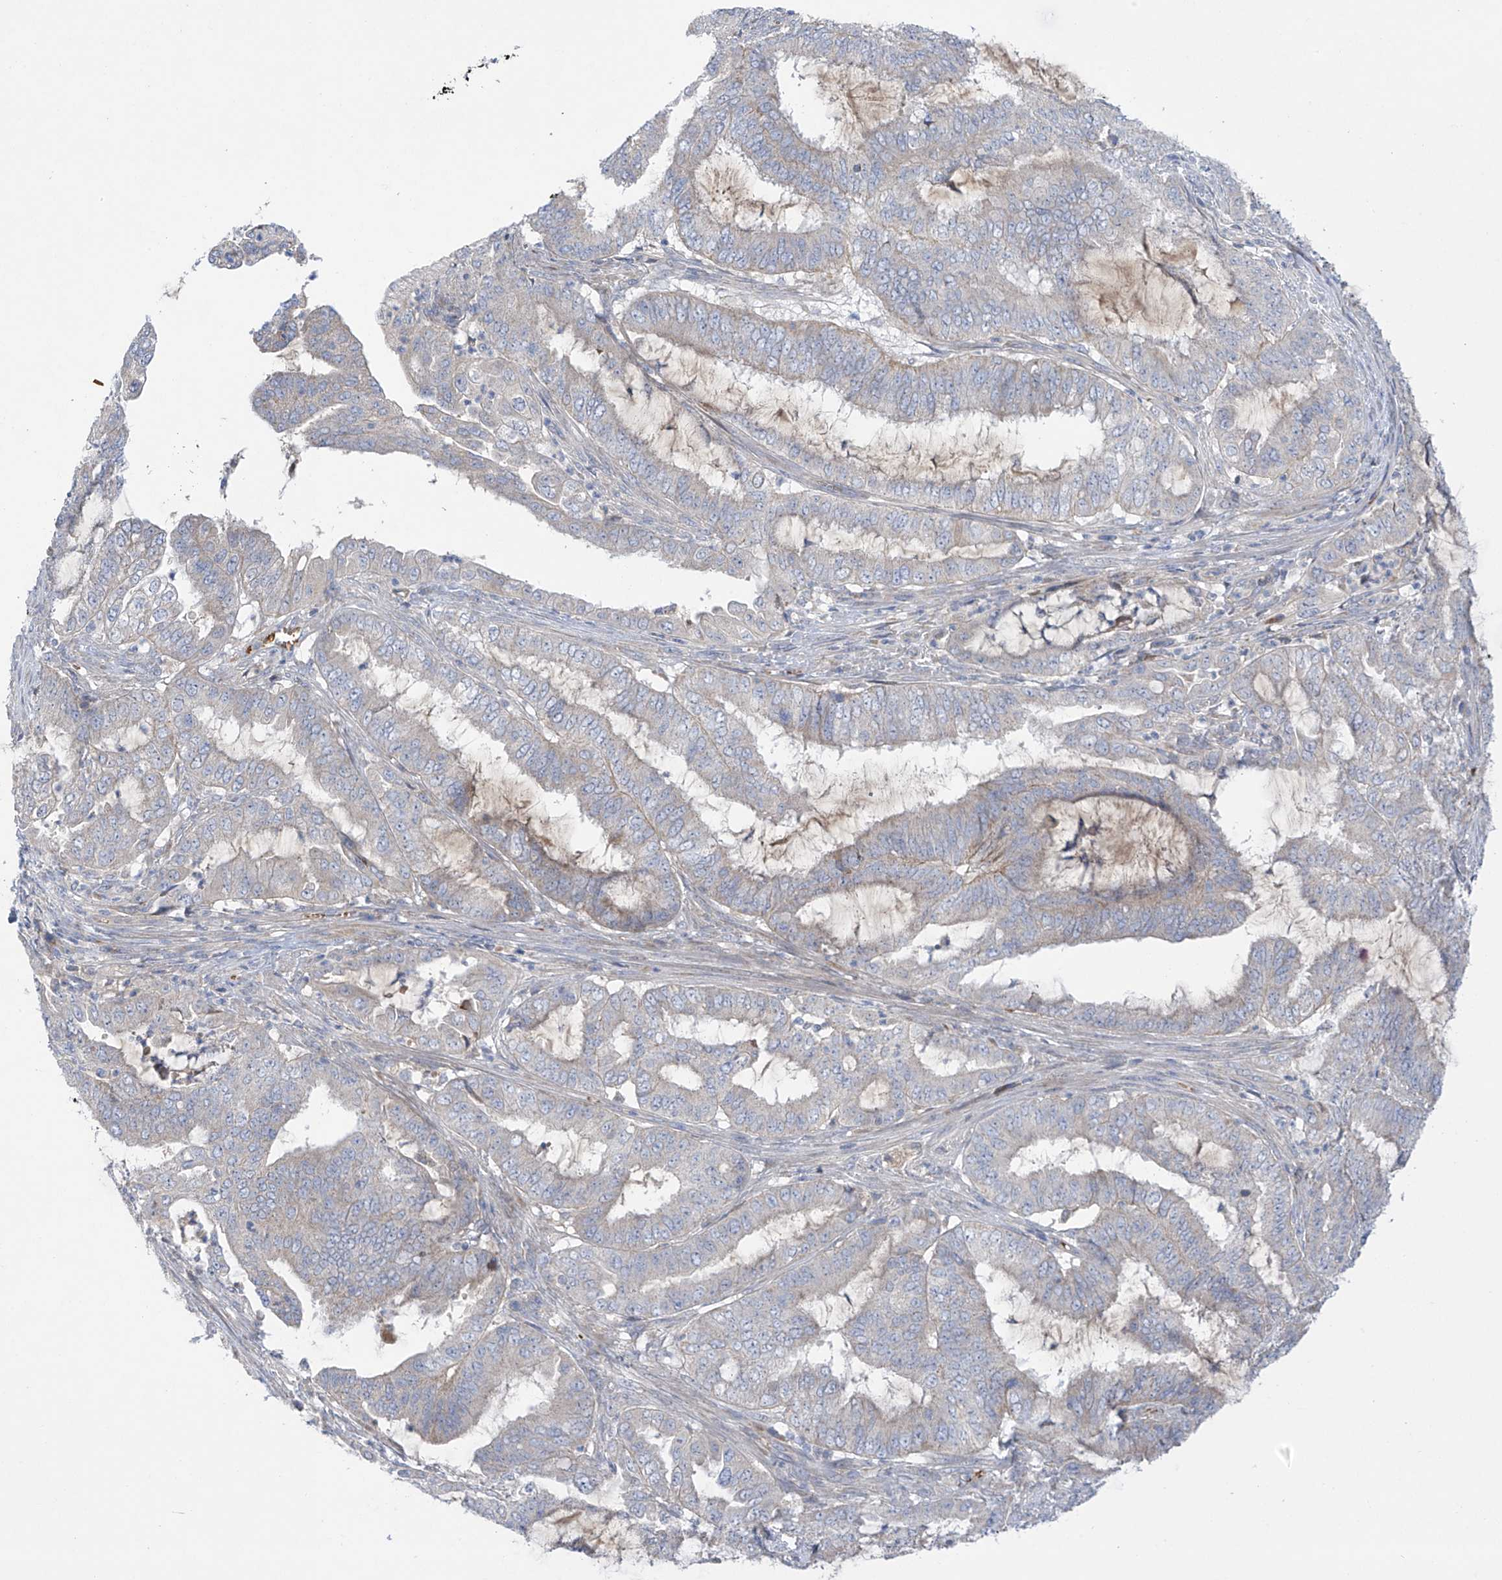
{"staining": {"intensity": "negative", "quantity": "none", "location": "none"}, "tissue": "endometrial cancer", "cell_type": "Tumor cells", "image_type": "cancer", "snomed": [{"axis": "morphology", "description": "Adenocarcinoma, NOS"}, {"axis": "topography", "description": "Endometrium"}], "caption": "High magnification brightfield microscopy of endometrial adenocarcinoma stained with DAB (brown) and counterstained with hematoxylin (blue): tumor cells show no significant expression. The staining was performed using DAB (3,3'-diaminobenzidine) to visualize the protein expression in brown, while the nuclei were stained in blue with hematoxylin (Magnification: 20x).", "gene": "METTL18", "patient": {"sex": "female", "age": 51}}